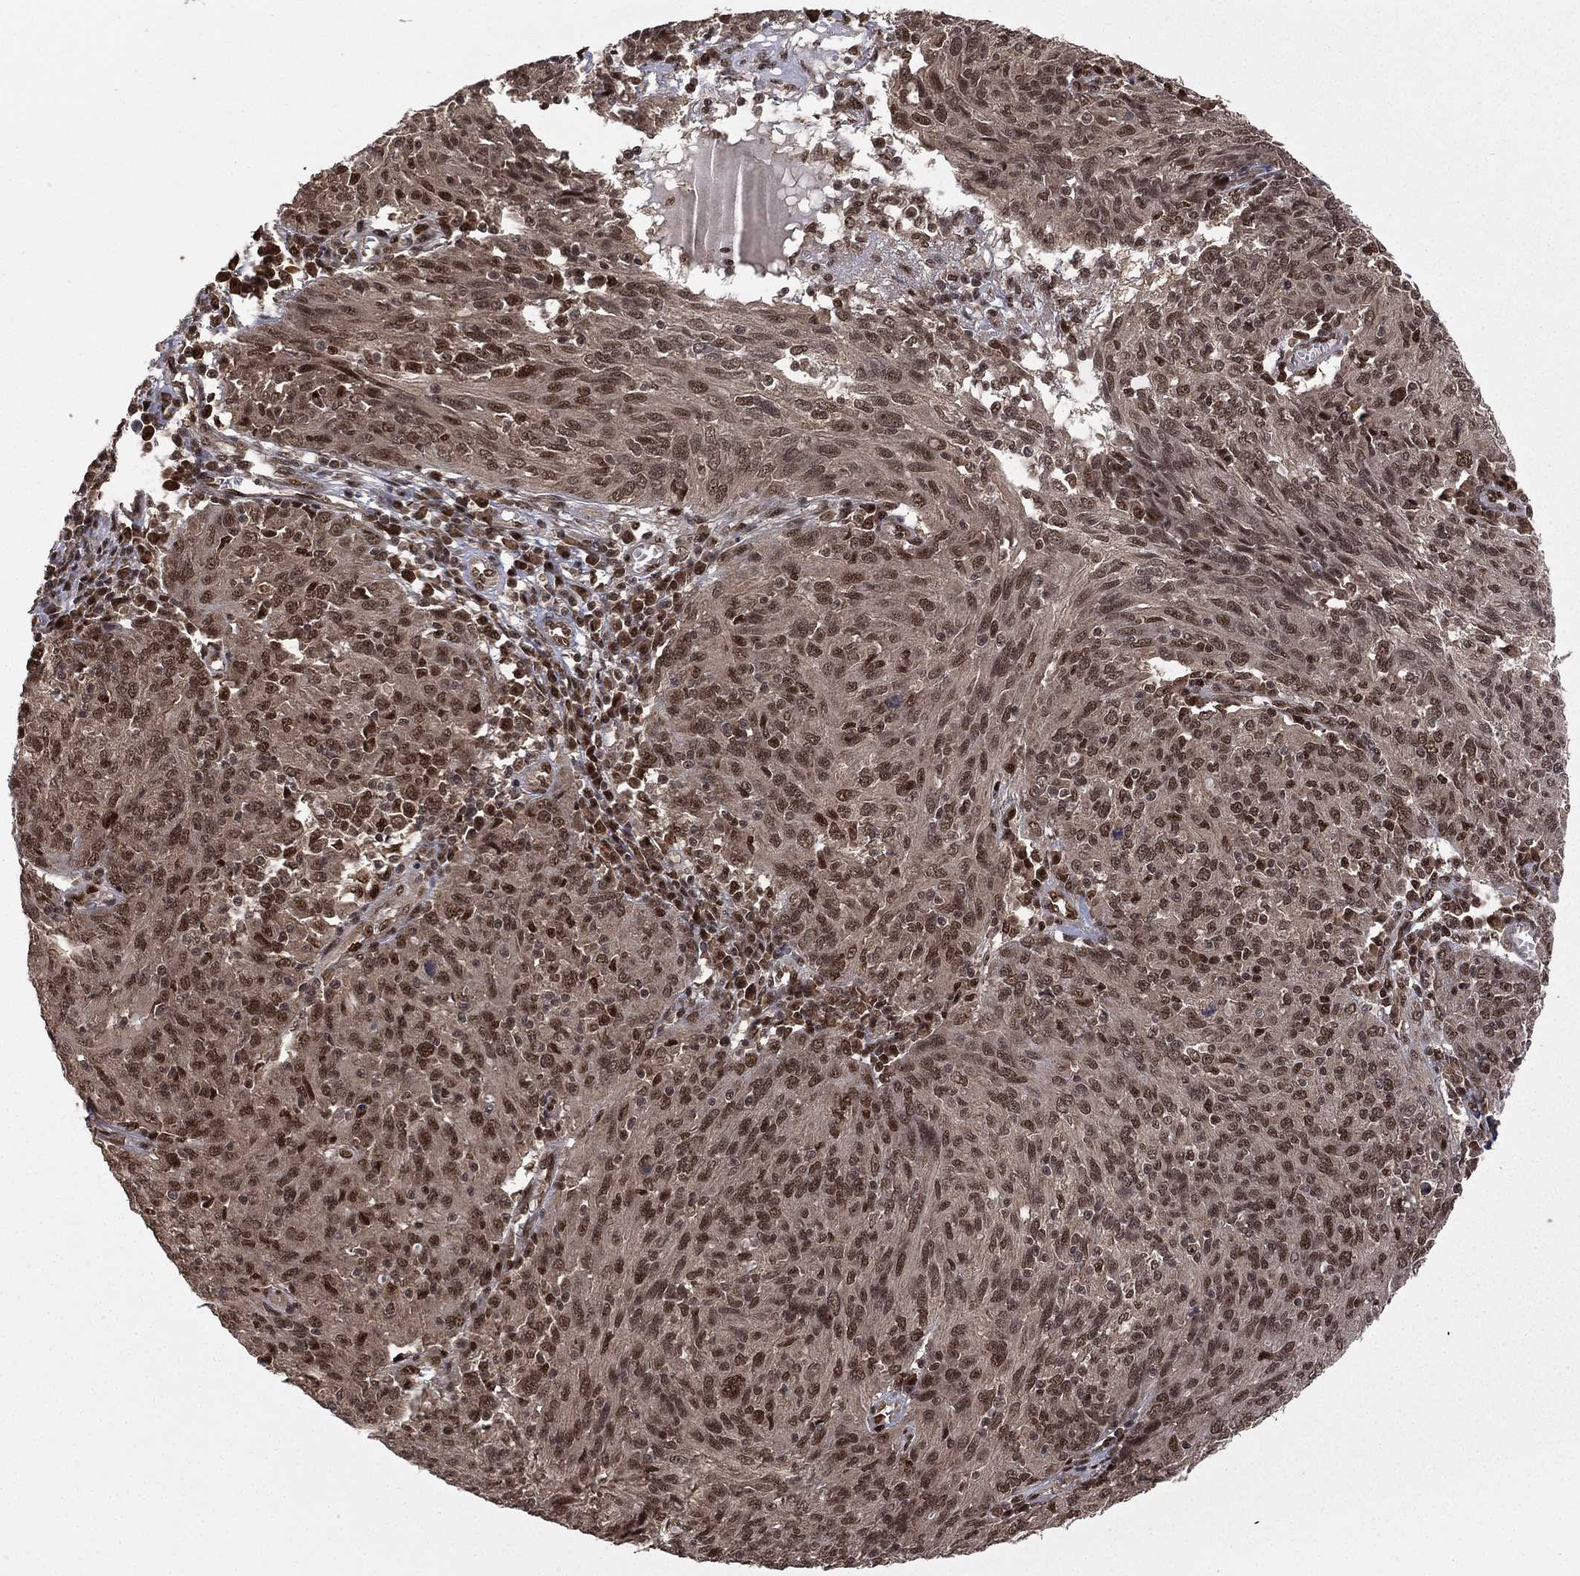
{"staining": {"intensity": "moderate", "quantity": ">75%", "location": "nuclear"}, "tissue": "ovarian cancer", "cell_type": "Tumor cells", "image_type": "cancer", "snomed": [{"axis": "morphology", "description": "Carcinoma, endometroid"}, {"axis": "topography", "description": "Ovary"}], "caption": "Protein positivity by immunohistochemistry (IHC) demonstrates moderate nuclear expression in about >75% of tumor cells in ovarian endometroid carcinoma.", "gene": "JMJD6", "patient": {"sex": "female", "age": 50}}